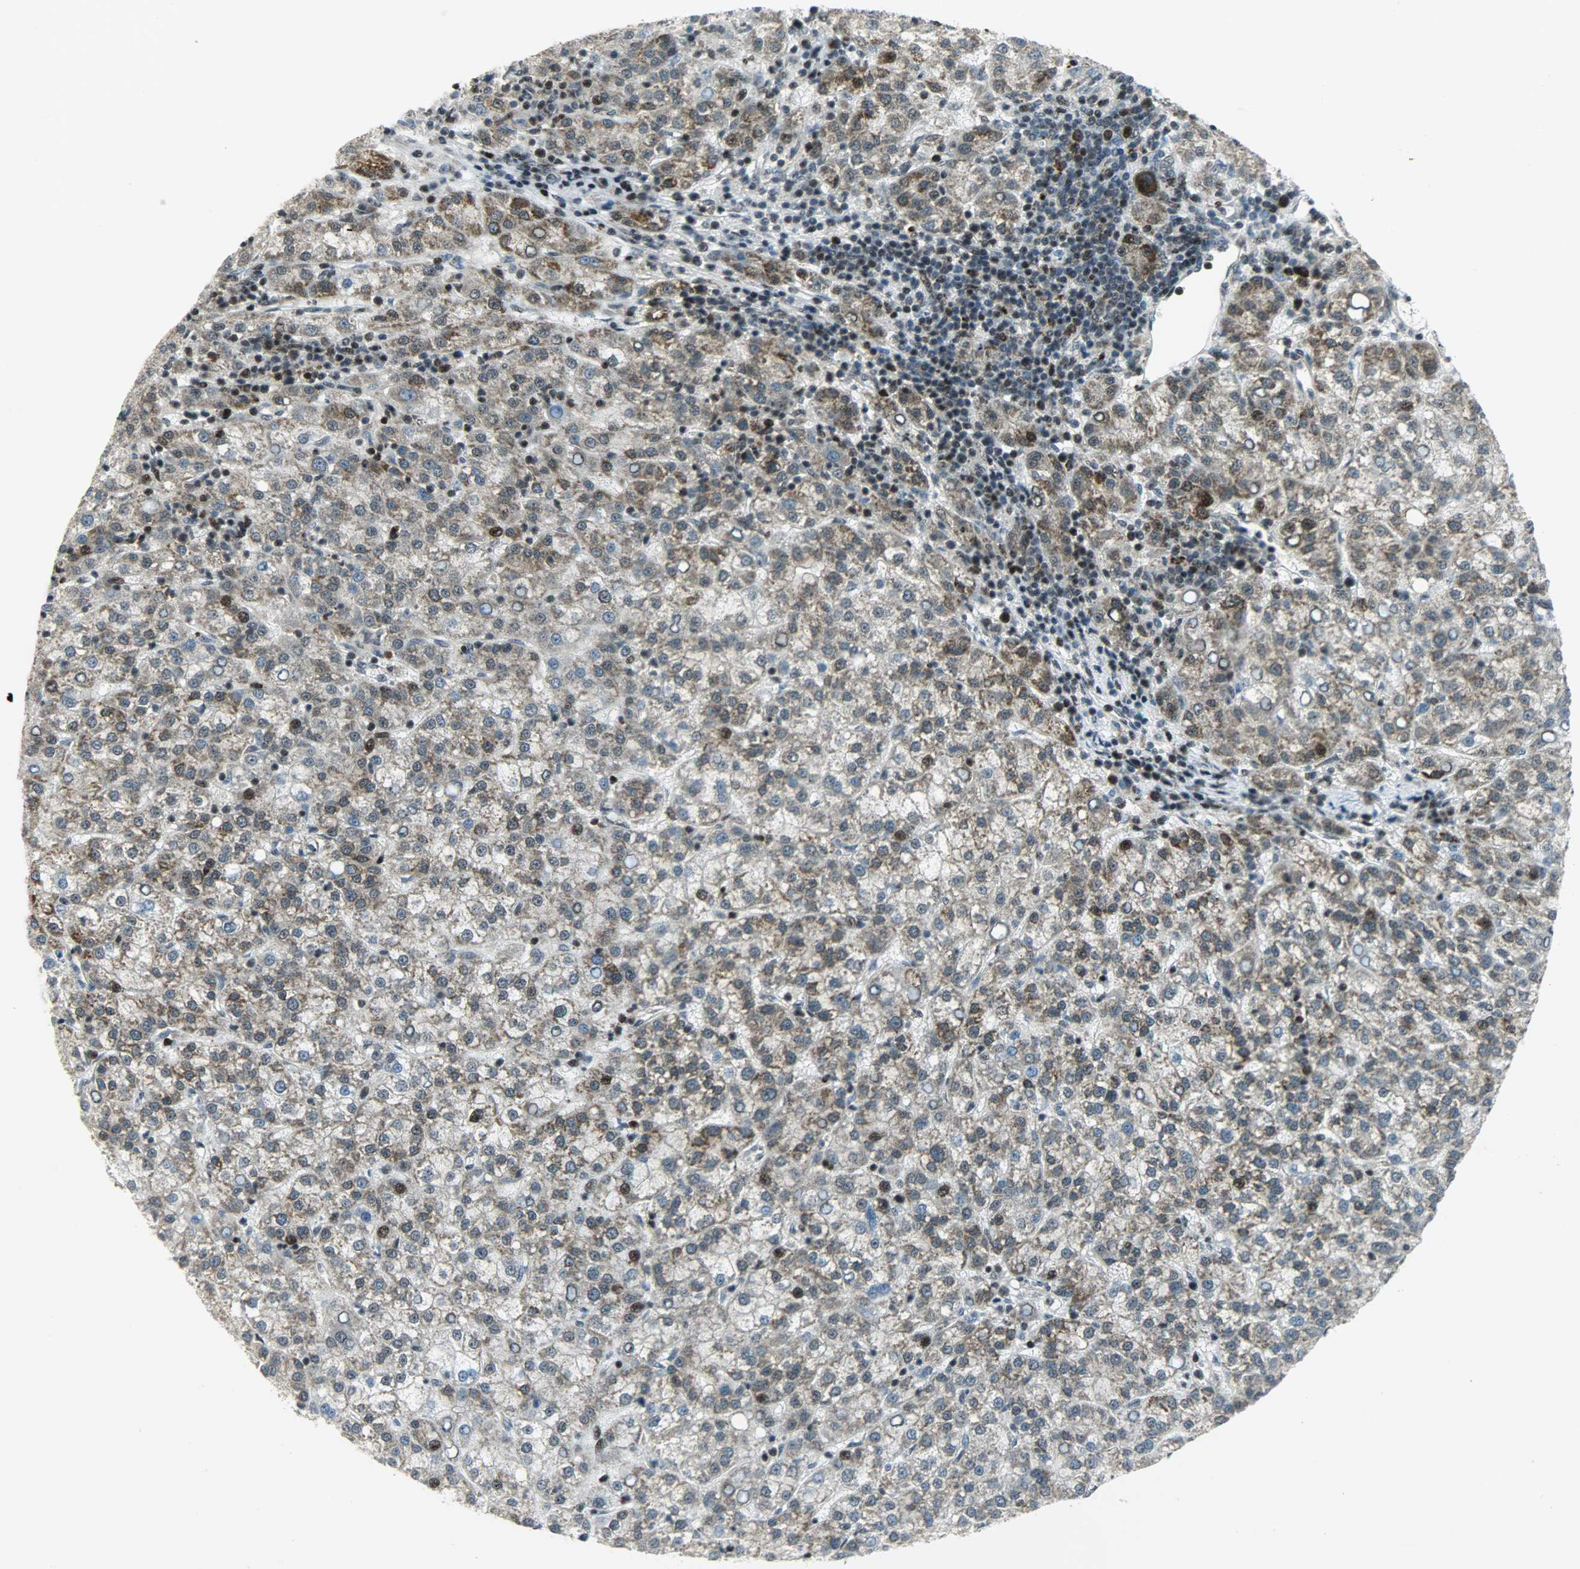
{"staining": {"intensity": "moderate", "quantity": "25%-75%", "location": "cytoplasmic/membranous"}, "tissue": "liver cancer", "cell_type": "Tumor cells", "image_type": "cancer", "snomed": [{"axis": "morphology", "description": "Carcinoma, Hepatocellular, NOS"}, {"axis": "topography", "description": "Liver"}], "caption": "This histopathology image shows immunohistochemistry (IHC) staining of liver hepatocellular carcinoma, with medium moderate cytoplasmic/membranous positivity in approximately 25%-75% of tumor cells.", "gene": "IL15", "patient": {"sex": "female", "age": 58}}